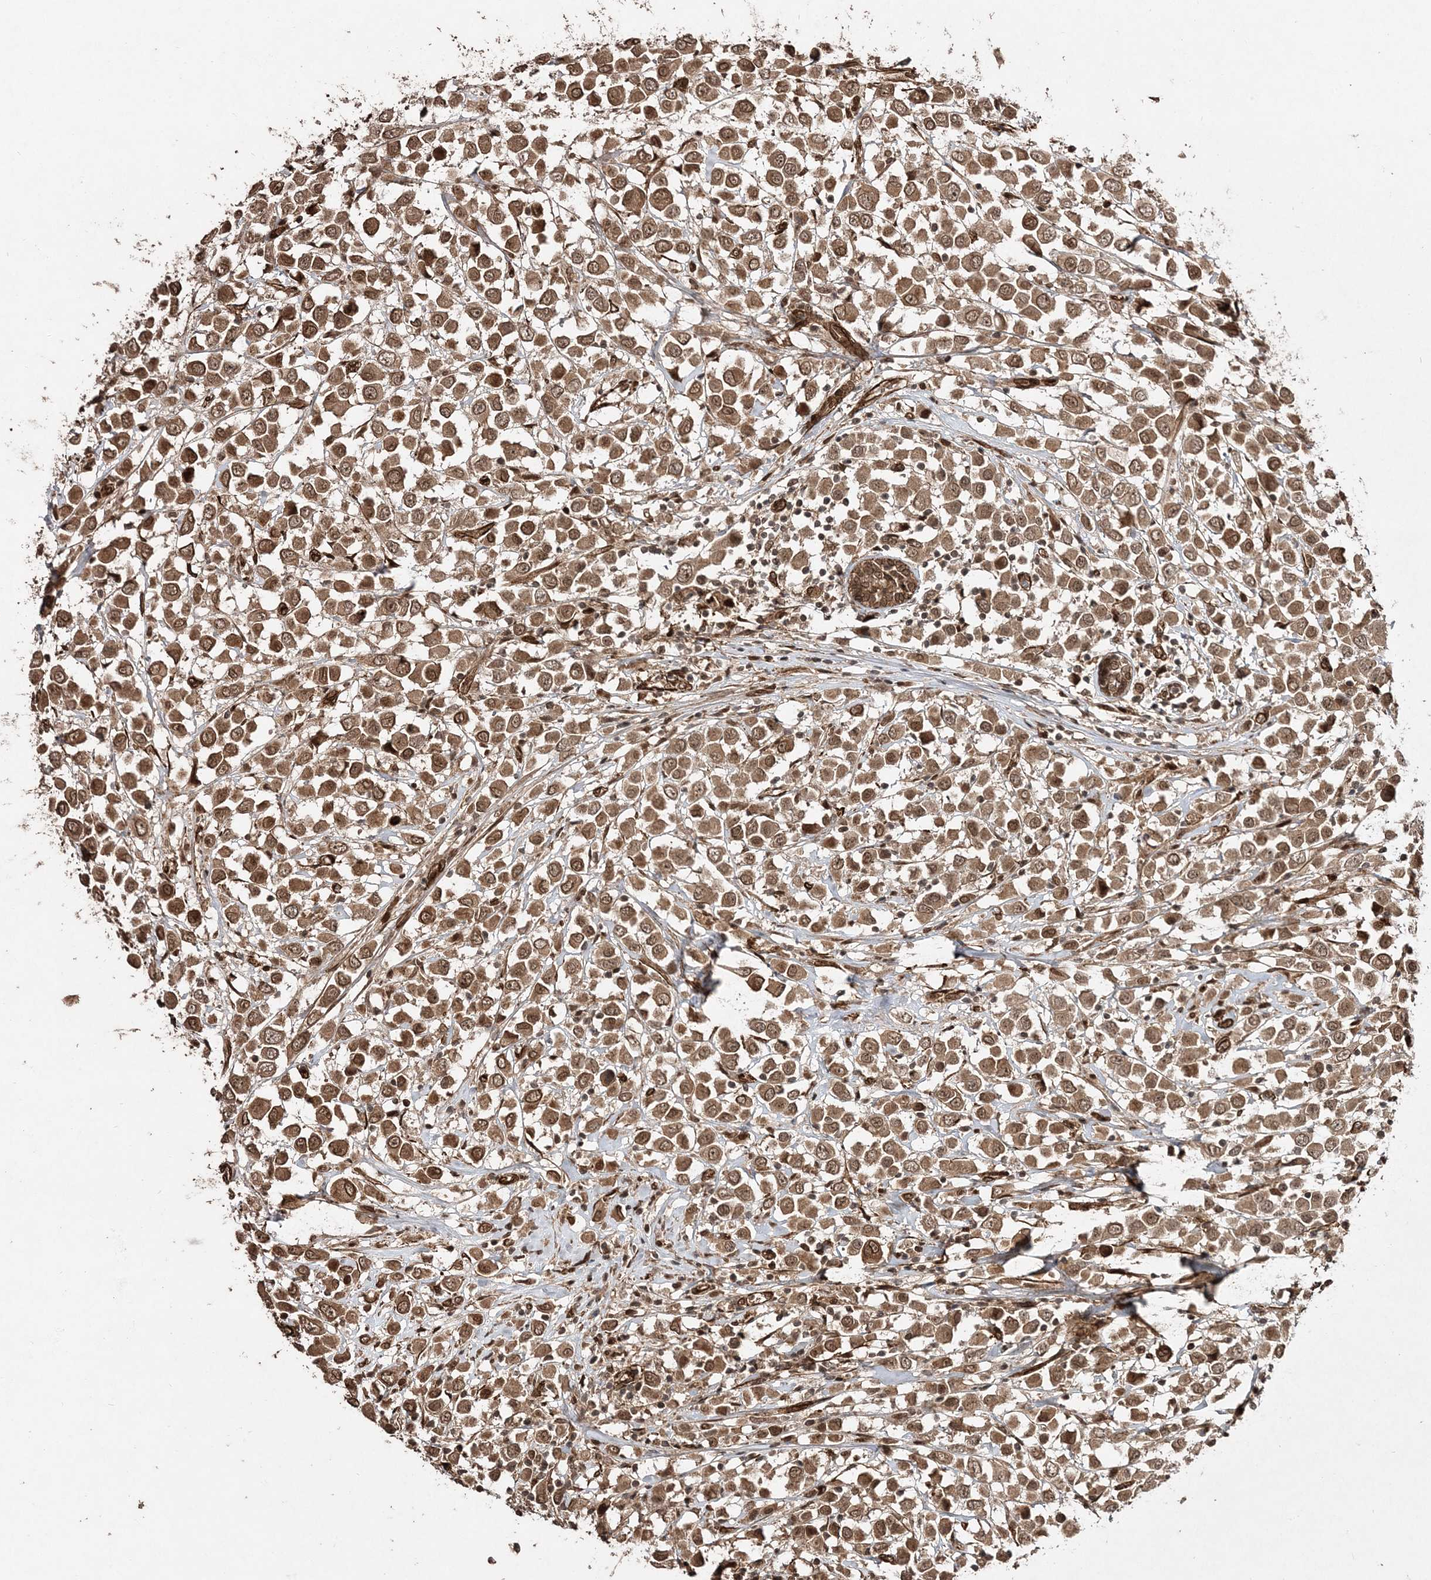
{"staining": {"intensity": "moderate", "quantity": ">75%", "location": "cytoplasmic/membranous,nuclear"}, "tissue": "breast cancer", "cell_type": "Tumor cells", "image_type": "cancer", "snomed": [{"axis": "morphology", "description": "Duct carcinoma"}, {"axis": "topography", "description": "Breast"}], "caption": "This is a photomicrograph of immunohistochemistry (IHC) staining of breast cancer (infiltrating ductal carcinoma), which shows moderate expression in the cytoplasmic/membranous and nuclear of tumor cells.", "gene": "ETAA1", "patient": {"sex": "female", "age": 61}}